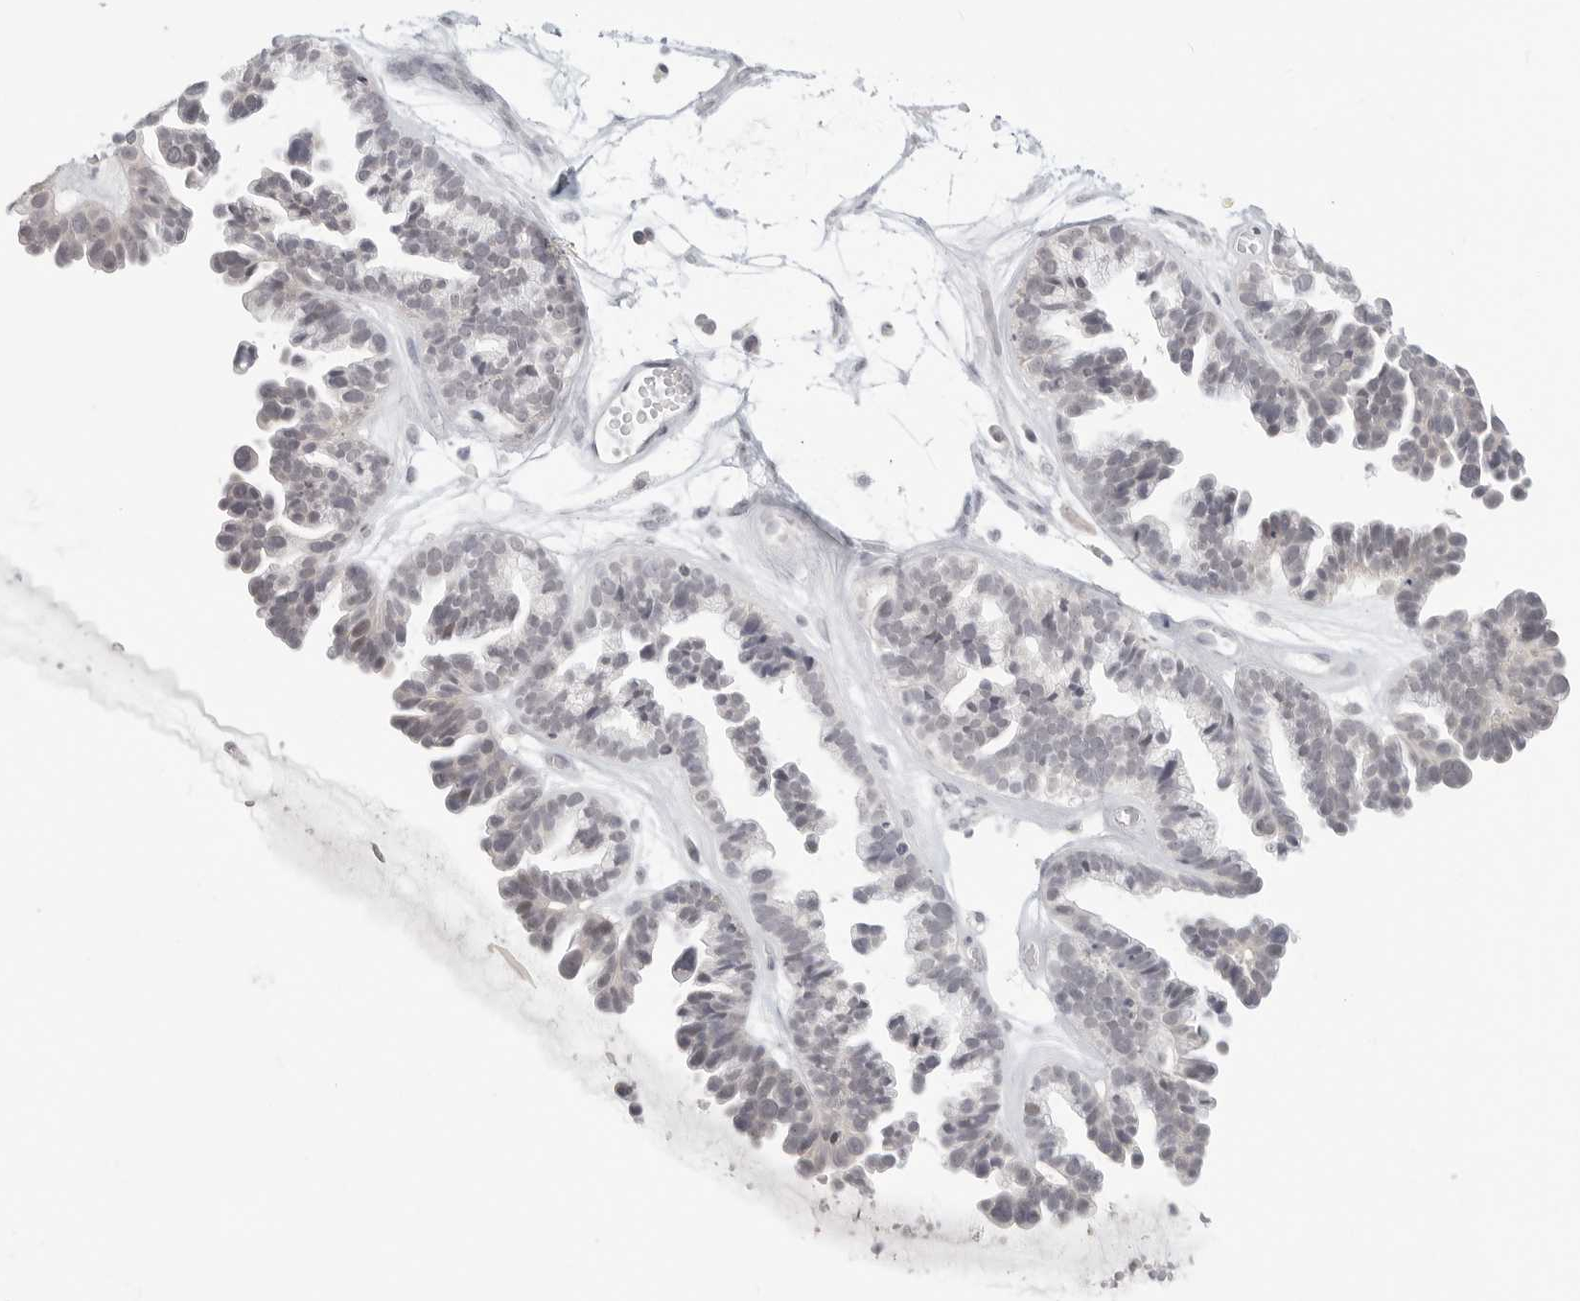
{"staining": {"intensity": "negative", "quantity": "none", "location": "none"}, "tissue": "ovarian cancer", "cell_type": "Tumor cells", "image_type": "cancer", "snomed": [{"axis": "morphology", "description": "Cystadenocarcinoma, serous, NOS"}, {"axis": "topography", "description": "Ovary"}], "caption": "Tumor cells are negative for brown protein staining in serous cystadenocarcinoma (ovarian).", "gene": "KLK11", "patient": {"sex": "female", "age": 56}}